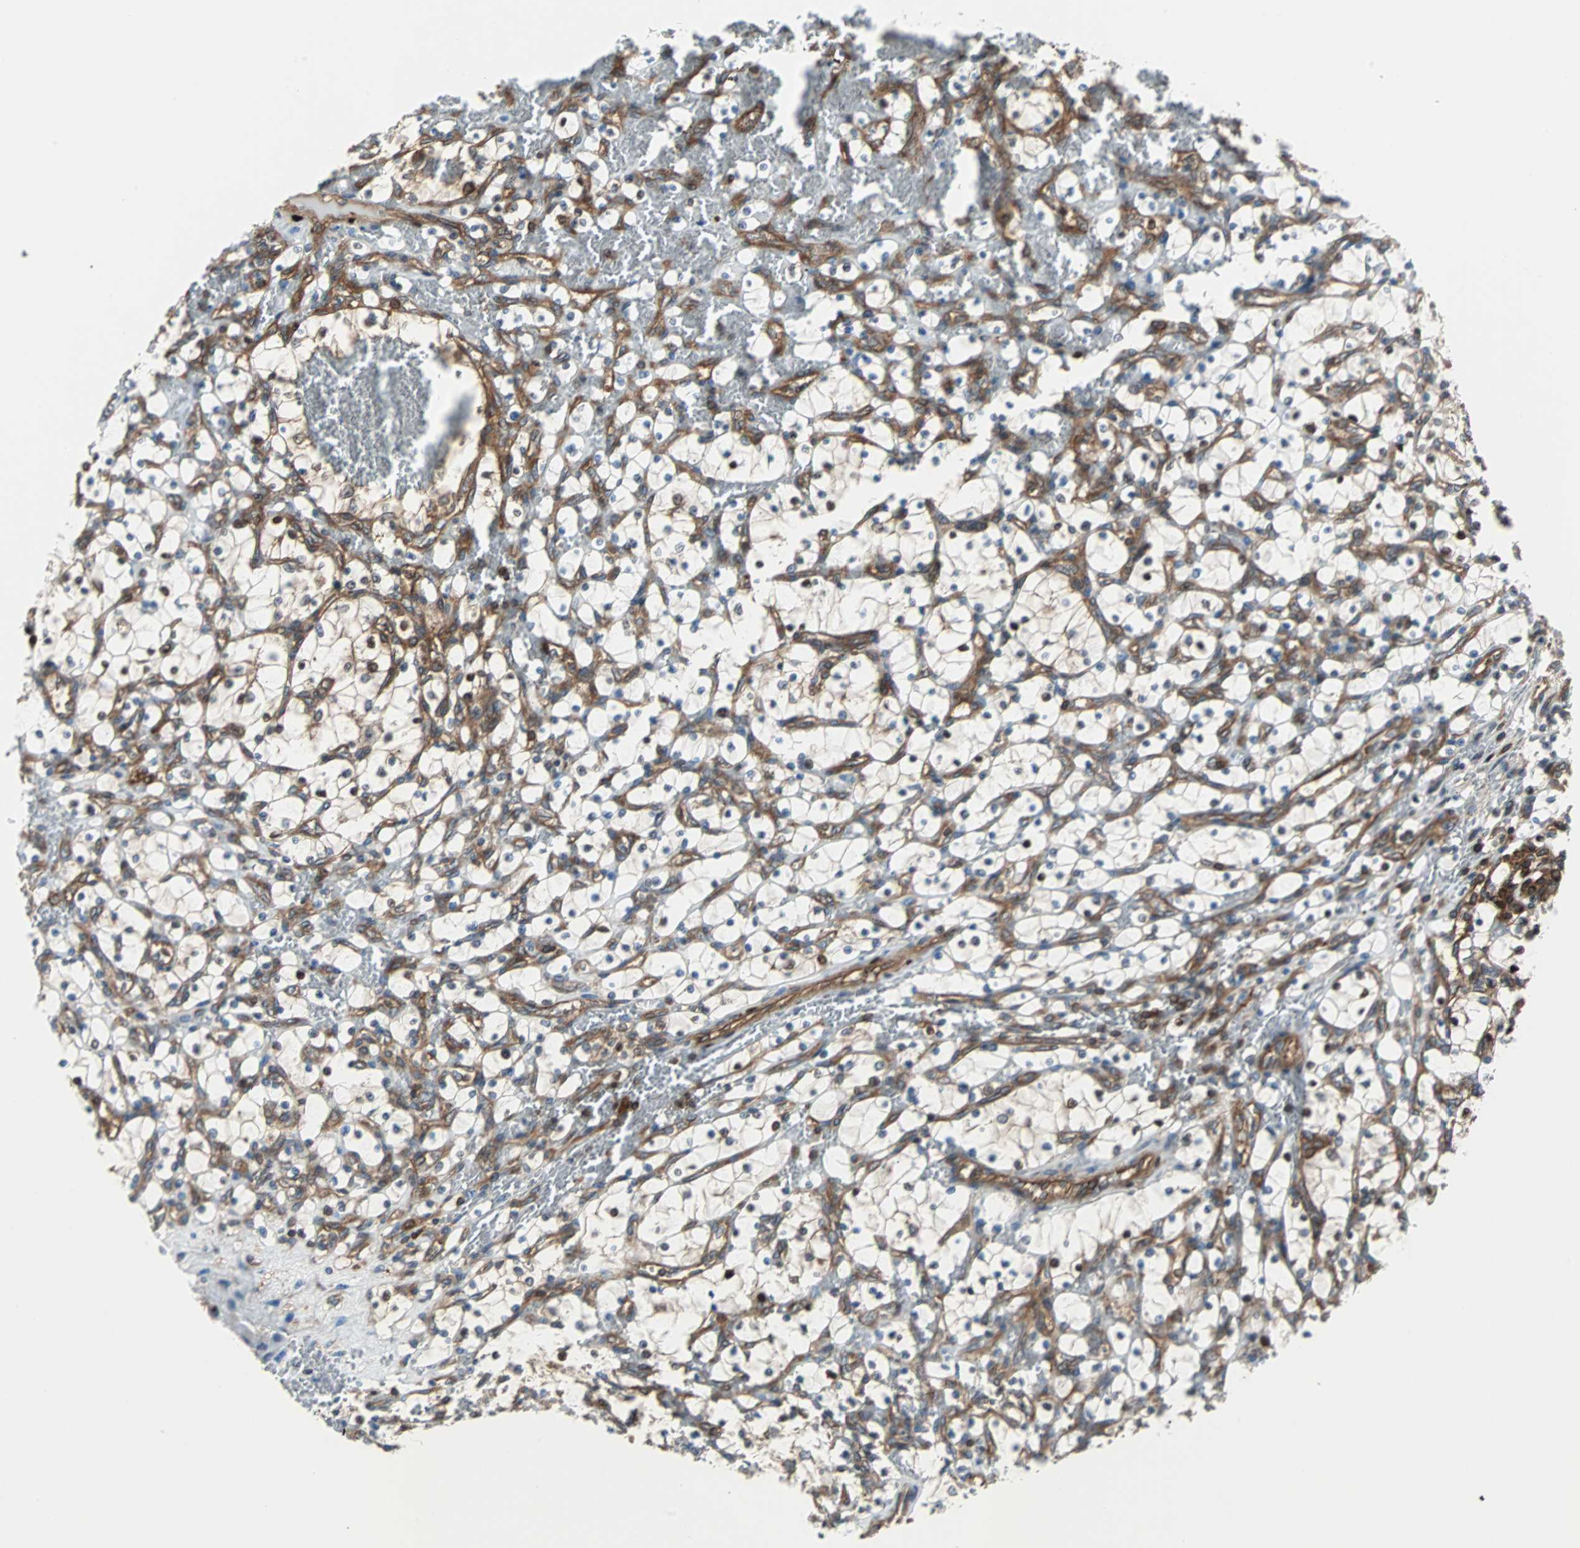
{"staining": {"intensity": "weak", "quantity": "25%-75%", "location": "cytoplasmic/membranous"}, "tissue": "renal cancer", "cell_type": "Tumor cells", "image_type": "cancer", "snomed": [{"axis": "morphology", "description": "Adenocarcinoma, NOS"}, {"axis": "topography", "description": "Kidney"}], "caption": "Immunohistochemical staining of human renal cancer (adenocarcinoma) reveals low levels of weak cytoplasmic/membranous positivity in approximately 25%-75% of tumor cells.", "gene": "RELA", "patient": {"sex": "female", "age": 69}}